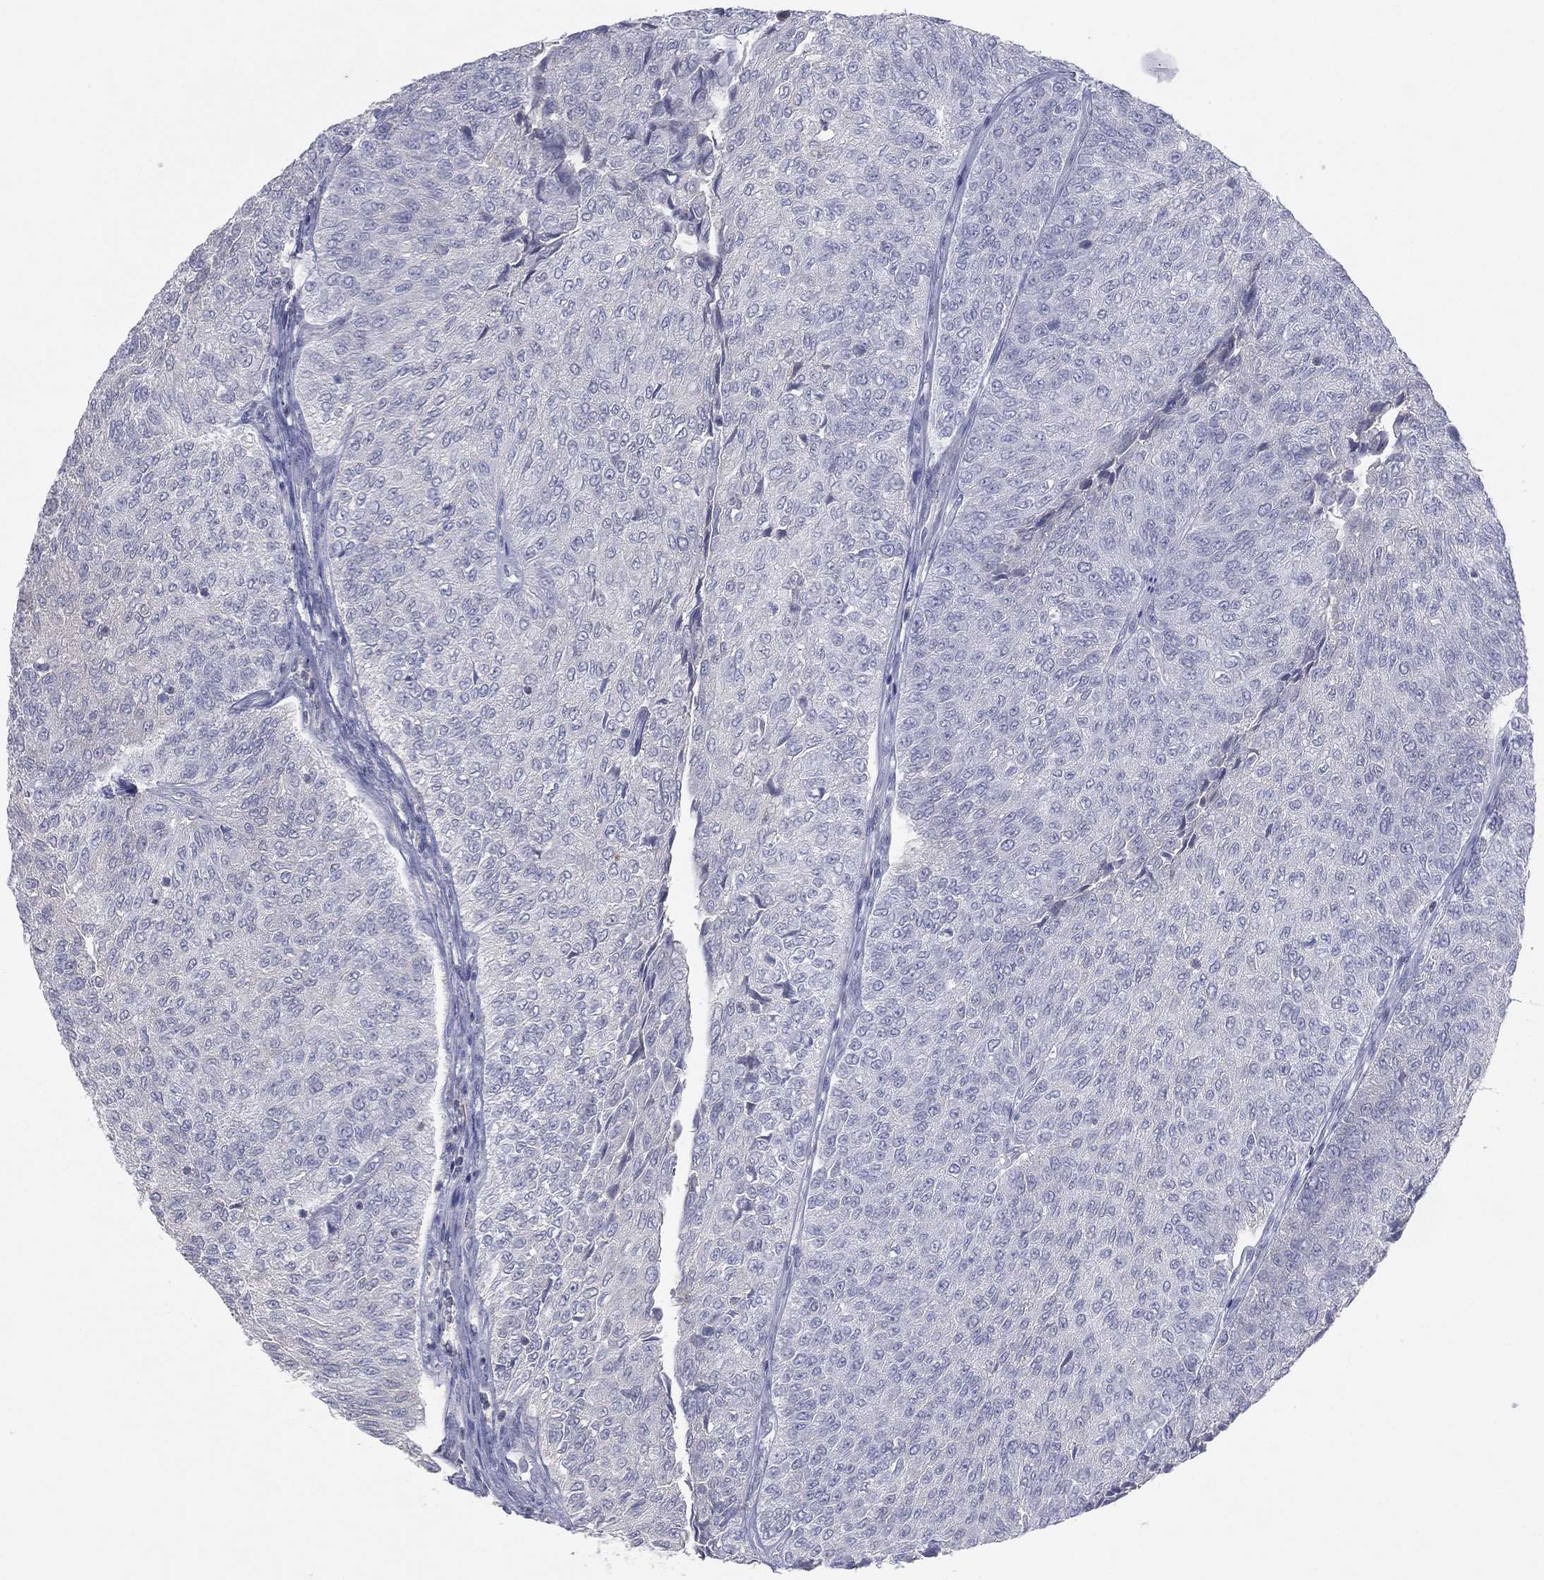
{"staining": {"intensity": "negative", "quantity": "none", "location": "none"}, "tissue": "urothelial cancer", "cell_type": "Tumor cells", "image_type": "cancer", "snomed": [{"axis": "morphology", "description": "Urothelial carcinoma, Low grade"}, {"axis": "topography", "description": "Urinary bladder"}], "caption": "The immunohistochemistry image has no significant expression in tumor cells of urothelial cancer tissue.", "gene": "CPT1B", "patient": {"sex": "male", "age": 78}}